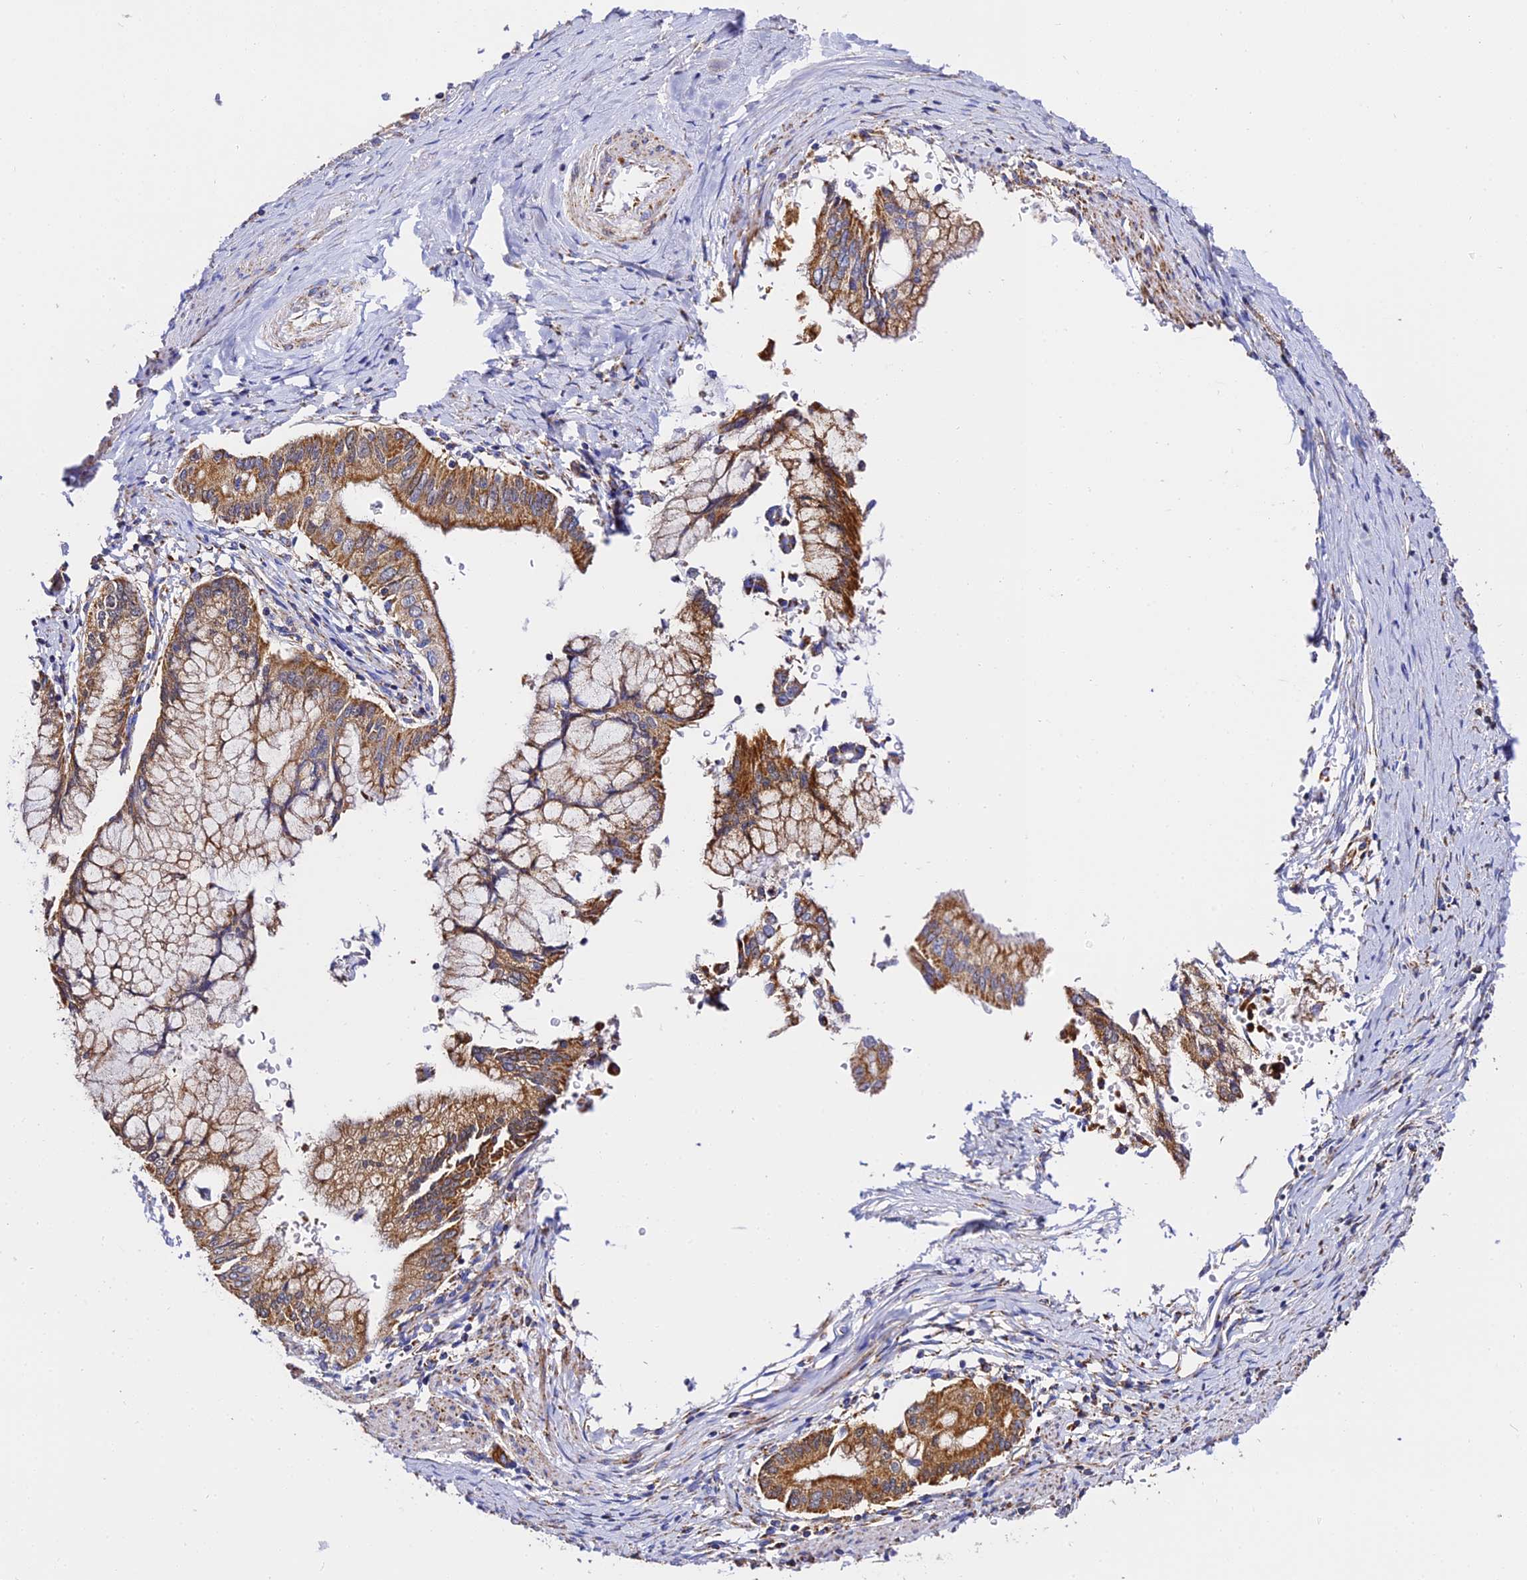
{"staining": {"intensity": "strong", "quantity": ">75%", "location": "cytoplasmic/membranous"}, "tissue": "pancreatic cancer", "cell_type": "Tumor cells", "image_type": "cancer", "snomed": [{"axis": "morphology", "description": "Adenocarcinoma, NOS"}, {"axis": "topography", "description": "Pancreas"}], "caption": "IHC of human pancreatic adenocarcinoma displays high levels of strong cytoplasmic/membranous staining in about >75% of tumor cells.", "gene": "ZNF573", "patient": {"sex": "male", "age": 46}}